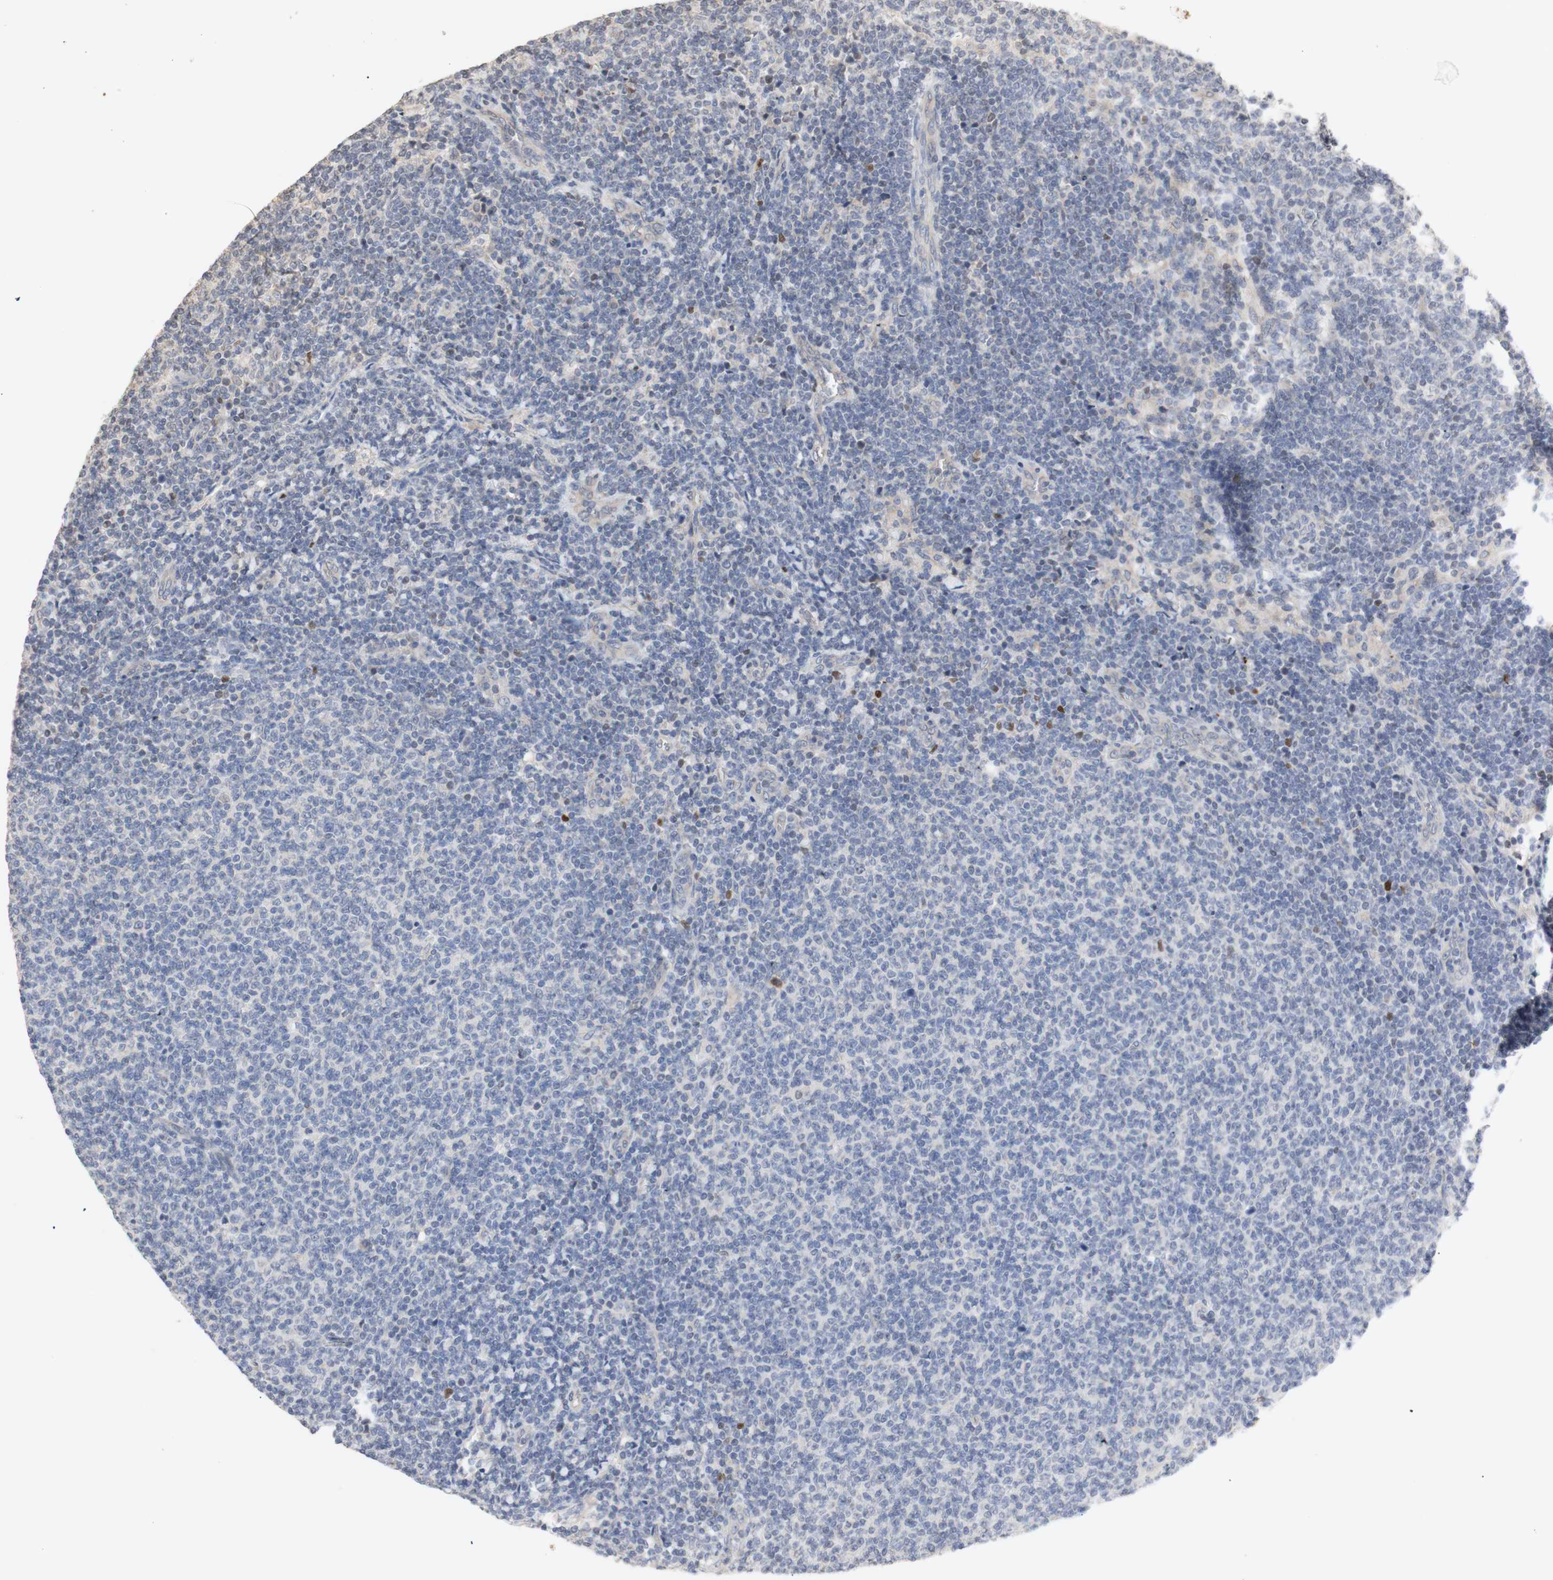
{"staining": {"intensity": "negative", "quantity": "none", "location": "none"}, "tissue": "lymphoma", "cell_type": "Tumor cells", "image_type": "cancer", "snomed": [{"axis": "morphology", "description": "Malignant lymphoma, non-Hodgkin's type, Low grade"}, {"axis": "topography", "description": "Lymph node"}], "caption": "The immunohistochemistry photomicrograph has no significant expression in tumor cells of low-grade malignant lymphoma, non-Hodgkin's type tissue.", "gene": "FOSB", "patient": {"sex": "male", "age": 66}}